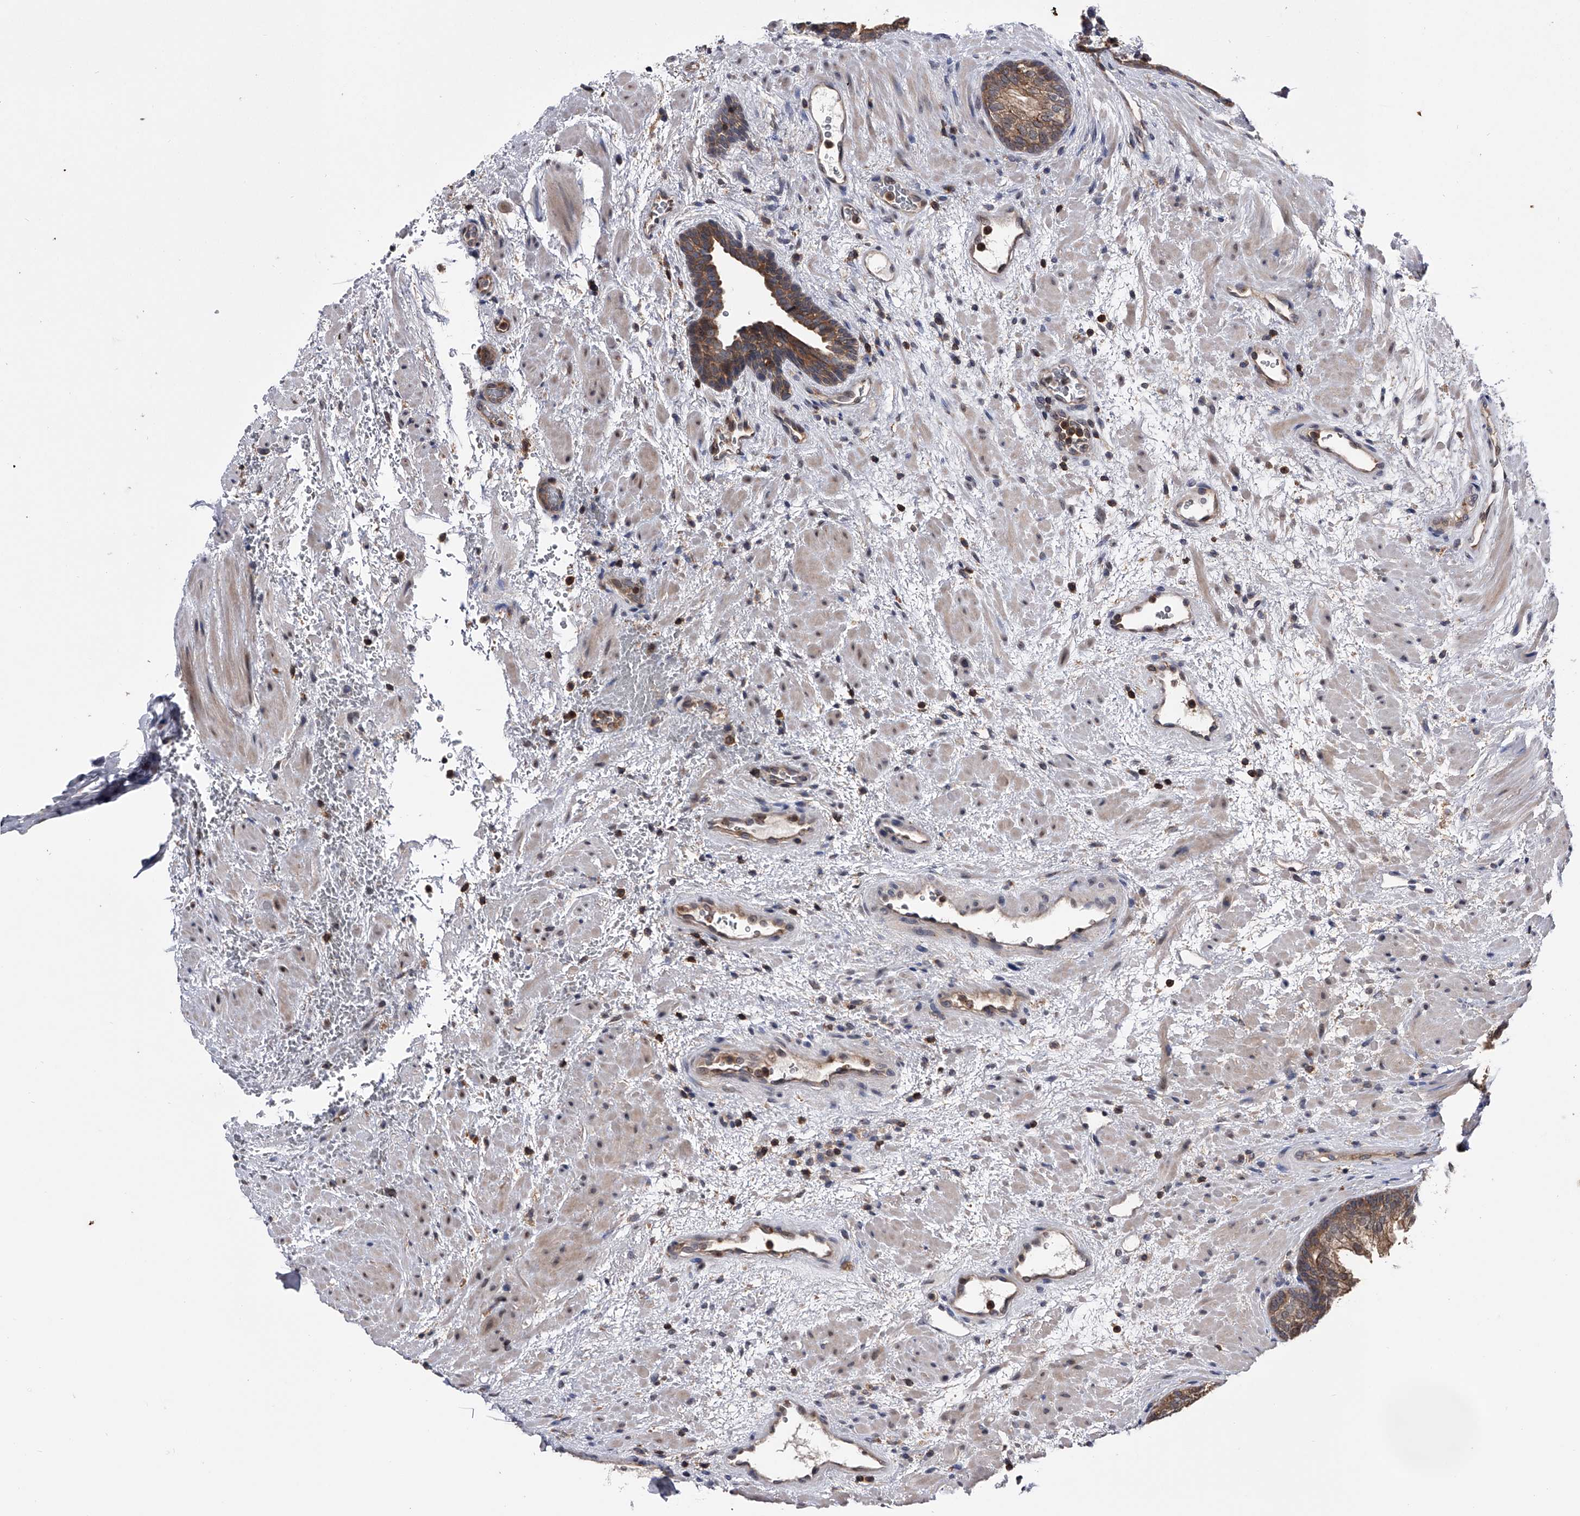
{"staining": {"intensity": "moderate", "quantity": "25%-75%", "location": "cytoplasmic/membranous"}, "tissue": "prostate", "cell_type": "Glandular cells", "image_type": "normal", "snomed": [{"axis": "morphology", "description": "Normal tissue, NOS"}, {"axis": "topography", "description": "Prostate"}], "caption": "Immunohistochemistry of benign prostate exhibits medium levels of moderate cytoplasmic/membranous expression in about 25%-75% of glandular cells. (DAB (3,3'-diaminobenzidine) = brown stain, brightfield microscopy at high magnification).", "gene": "PAN3", "patient": {"sex": "male", "age": 76}}